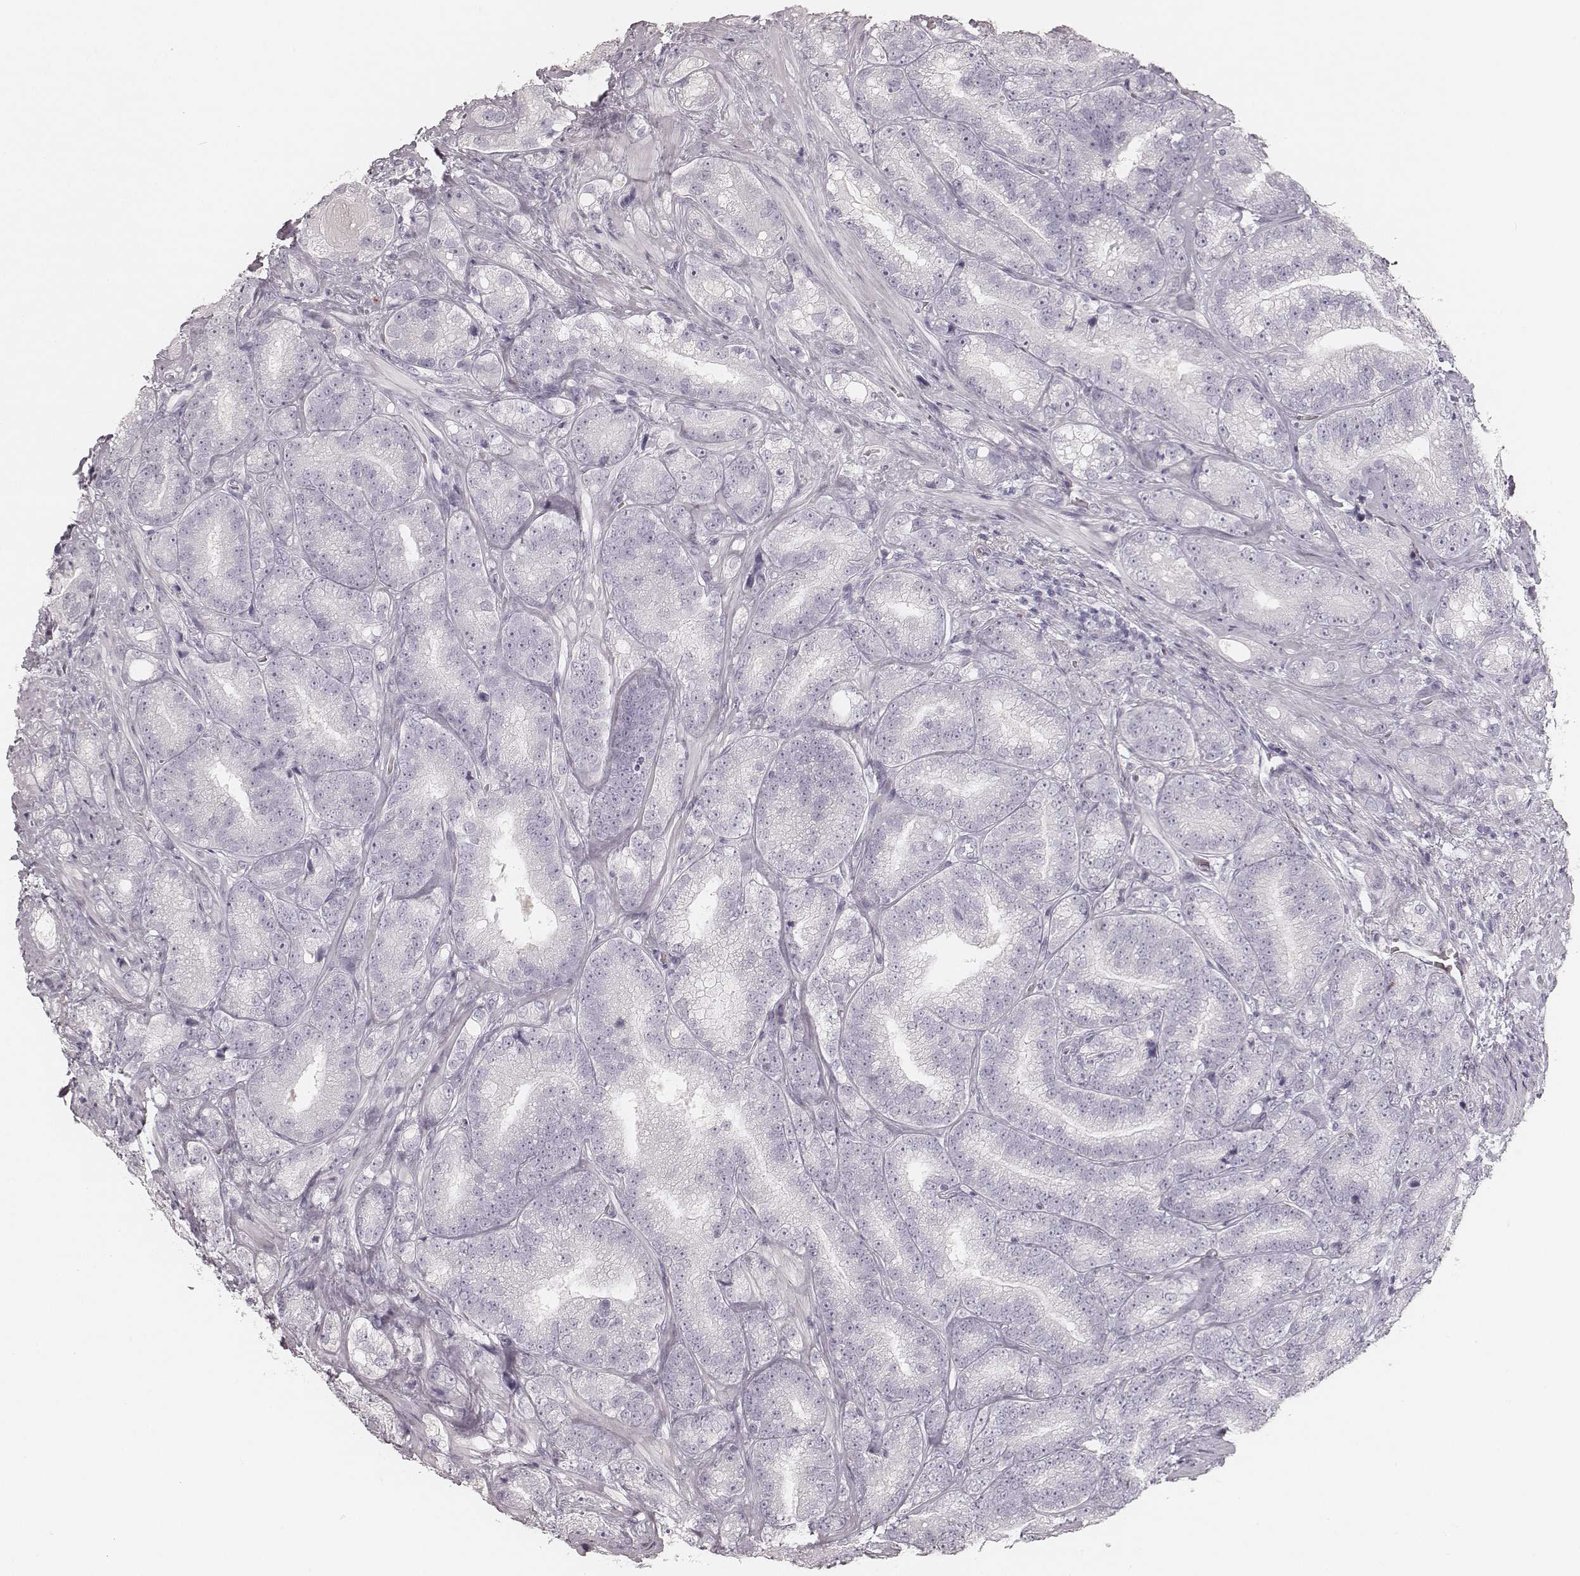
{"staining": {"intensity": "negative", "quantity": "none", "location": "none"}, "tissue": "prostate cancer", "cell_type": "Tumor cells", "image_type": "cancer", "snomed": [{"axis": "morphology", "description": "Adenocarcinoma, NOS"}, {"axis": "topography", "description": "Prostate"}], "caption": "Immunohistochemical staining of human prostate adenocarcinoma displays no significant expression in tumor cells.", "gene": "KRT82", "patient": {"sex": "male", "age": 63}}